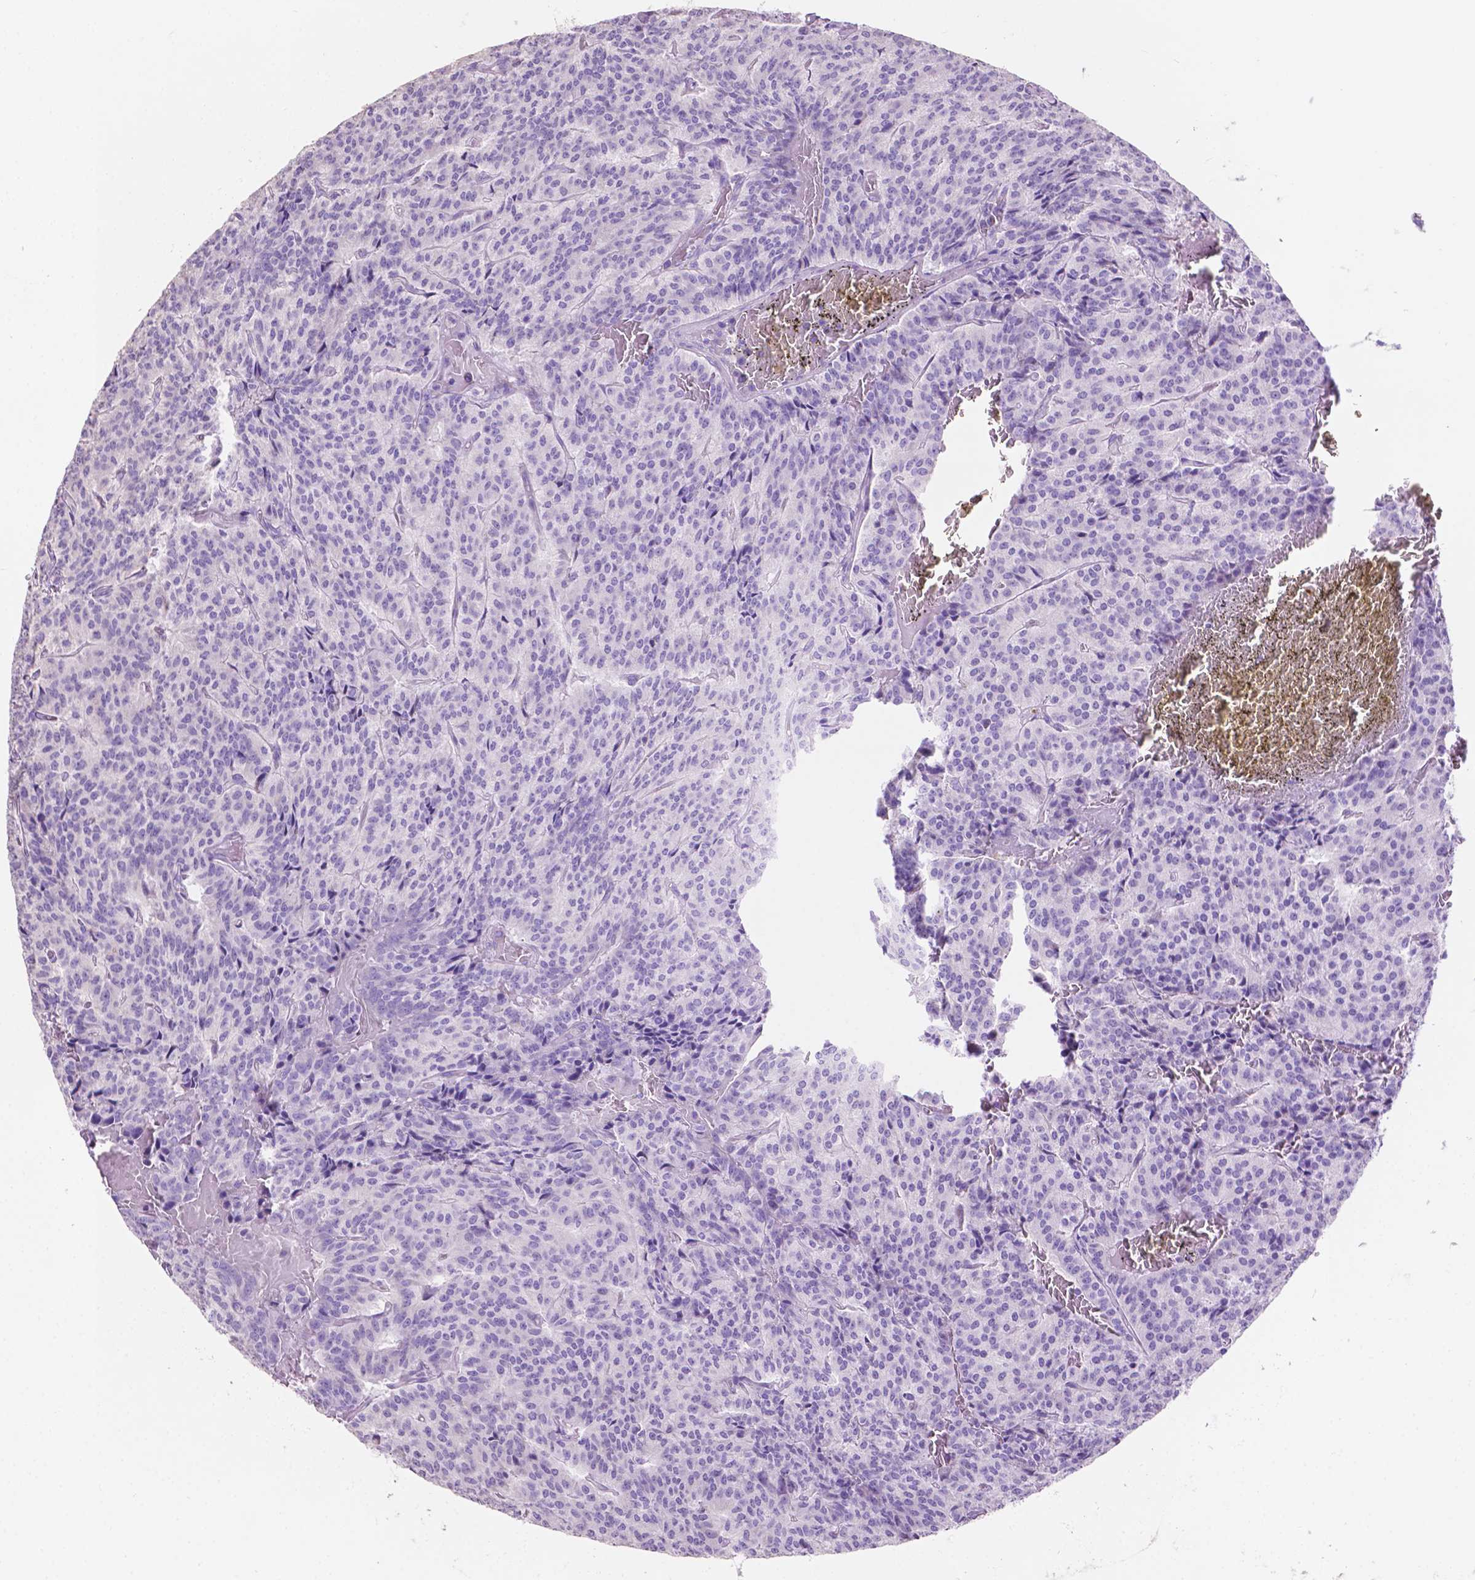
{"staining": {"intensity": "negative", "quantity": "none", "location": "none"}, "tissue": "carcinoid", "cell_type": "Tumor cells", "image_type": "cancer", "snomed": [{"axis": "morphology", "description": "Carcinoid, malignant, NOS"}, {"axis": "topography", "description": "Lung"}], "caption": "Image shows no protein positivity in tumor cells of carcinoid tissue. (DAB (3,3'-diaminobenzidine) immunohistochemistry with hematoxylin counter stain).", "gene": "CLDN17", "patient": {"sex": "male", "age": 70}}